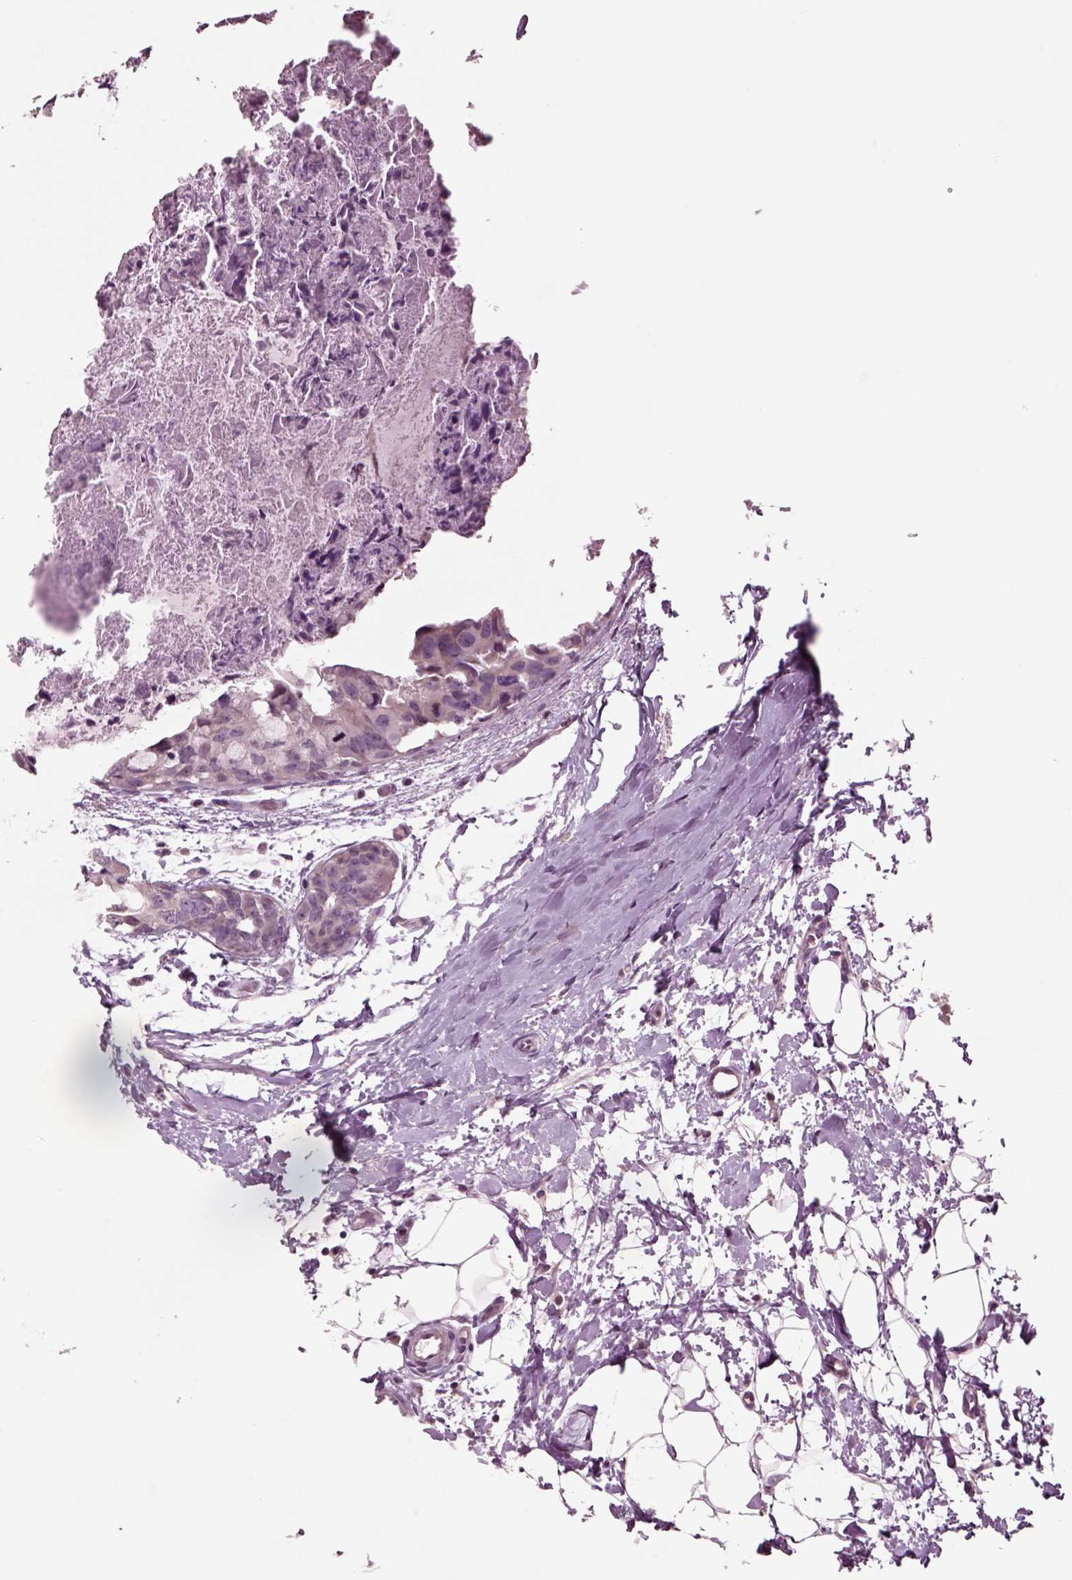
{"staining": {"intensity": "negative", "quantity": "none", "location": "none"}, "tissue": "breast cancer", "cell_type": "Tumor cells", "image_type": "cancer", "snomed": [{"axis": "morphology", "description": "Normal tissue, NOS"}, {"axis": "morphology", "description": "Duct carcinoma"}, {"axis": "topography", "description": "Breast"}], "caption": "Immunohistochemistry (IHC) micrograph of human breast cancer (invasive ductal carcinoma) stained for a protein (brown), which displays no positivity in tumor cells.", "gene": "CHGB", "patient": {"sex": "female", "age": 40}}